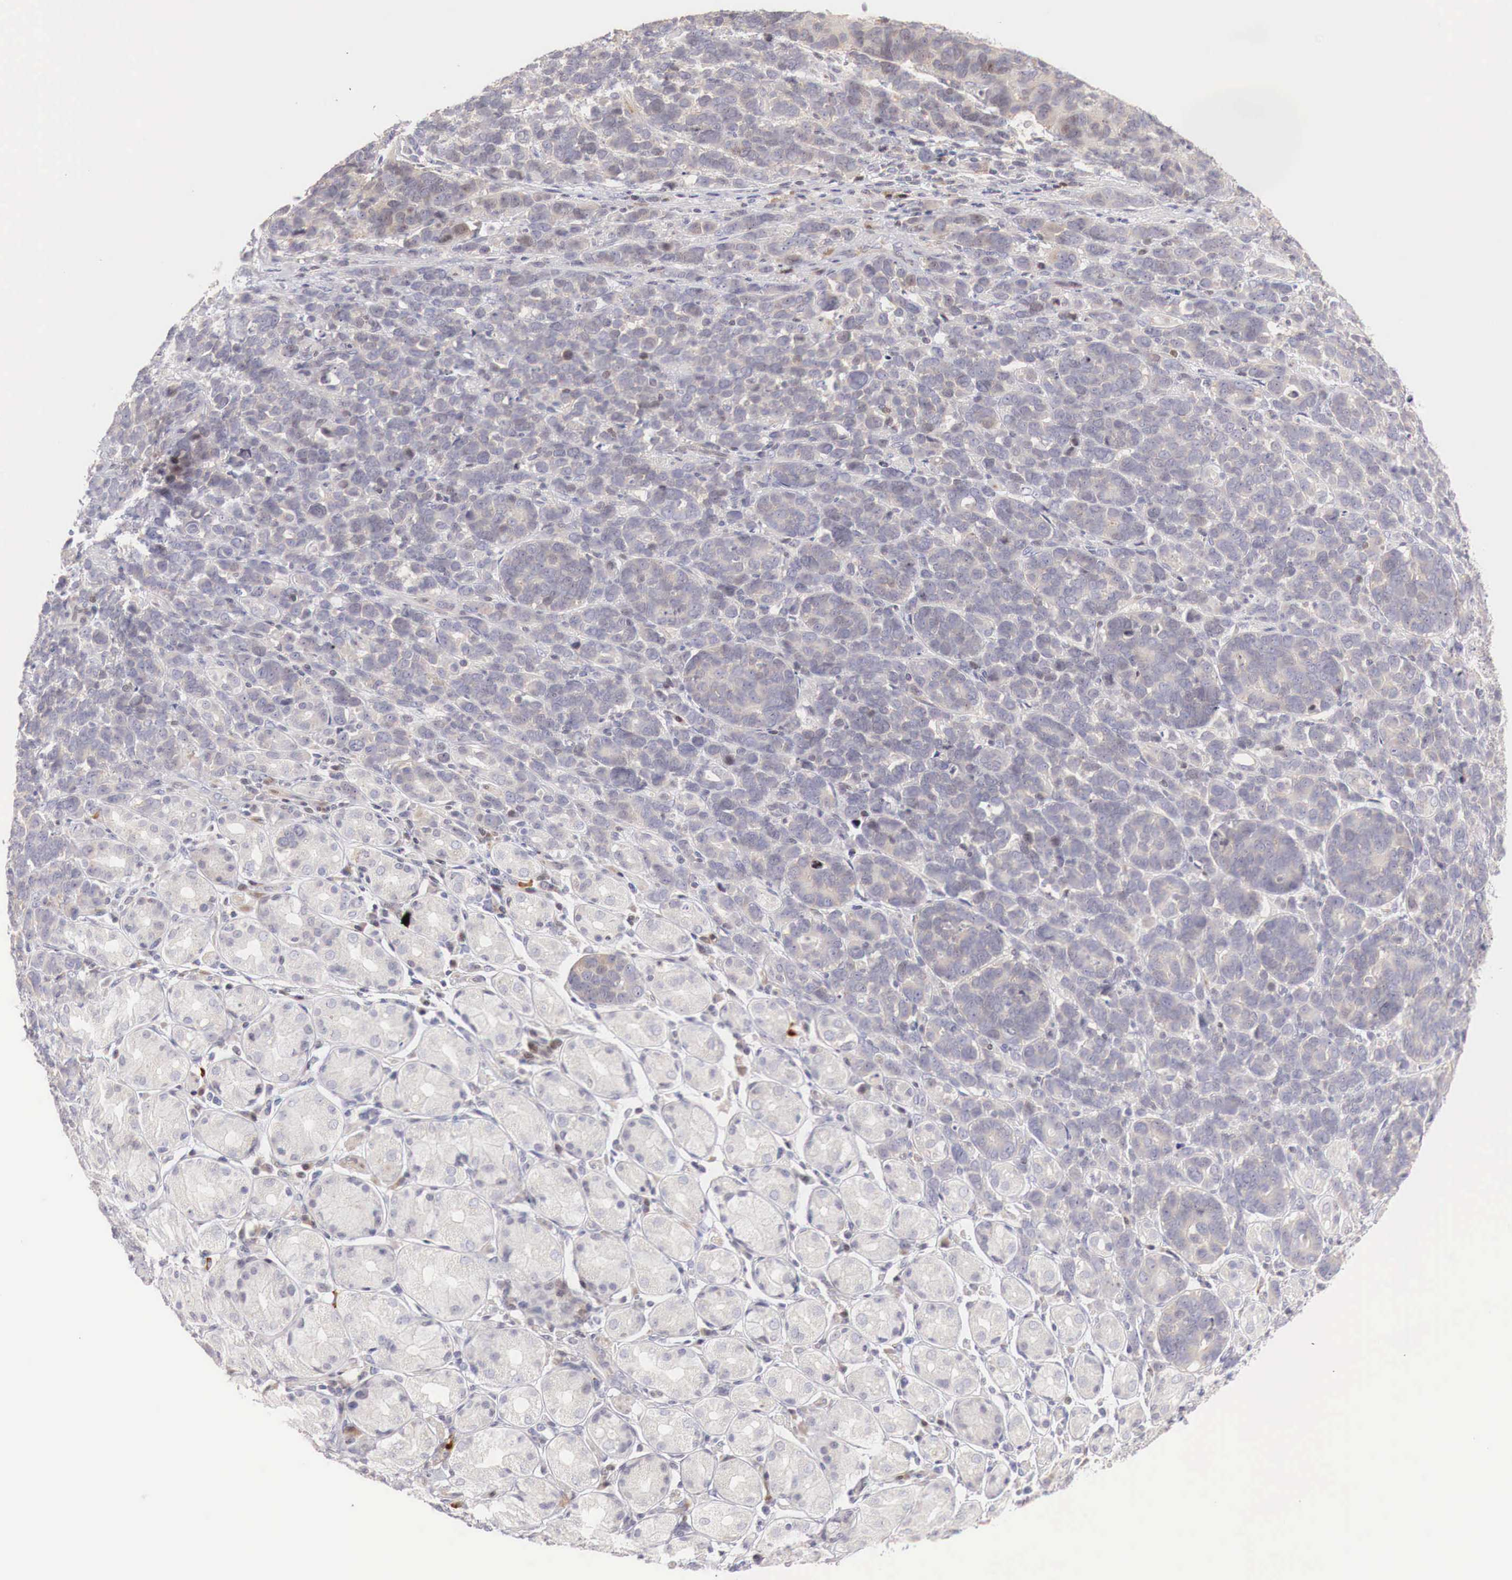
{"staining": {"intensity": "weak", "quantity": "25%-75%", "location": "nuclear"}, "tissue": "stomach cancer", "cell_type": "Tumor cells", "image_type": "cancer", "snomed": [{"axis": "morphology", "description": "Adenocarcinoma, NOS"}, {"axis": "topography", "description": "Stomach, upper"}], "caption": "Tumor cells show low levels of weak nuclear positivity in about 25%-75% of cells in stomach cancer.", "gene": "CLCN5", "patient": {"sex": "male", "age": 71}}